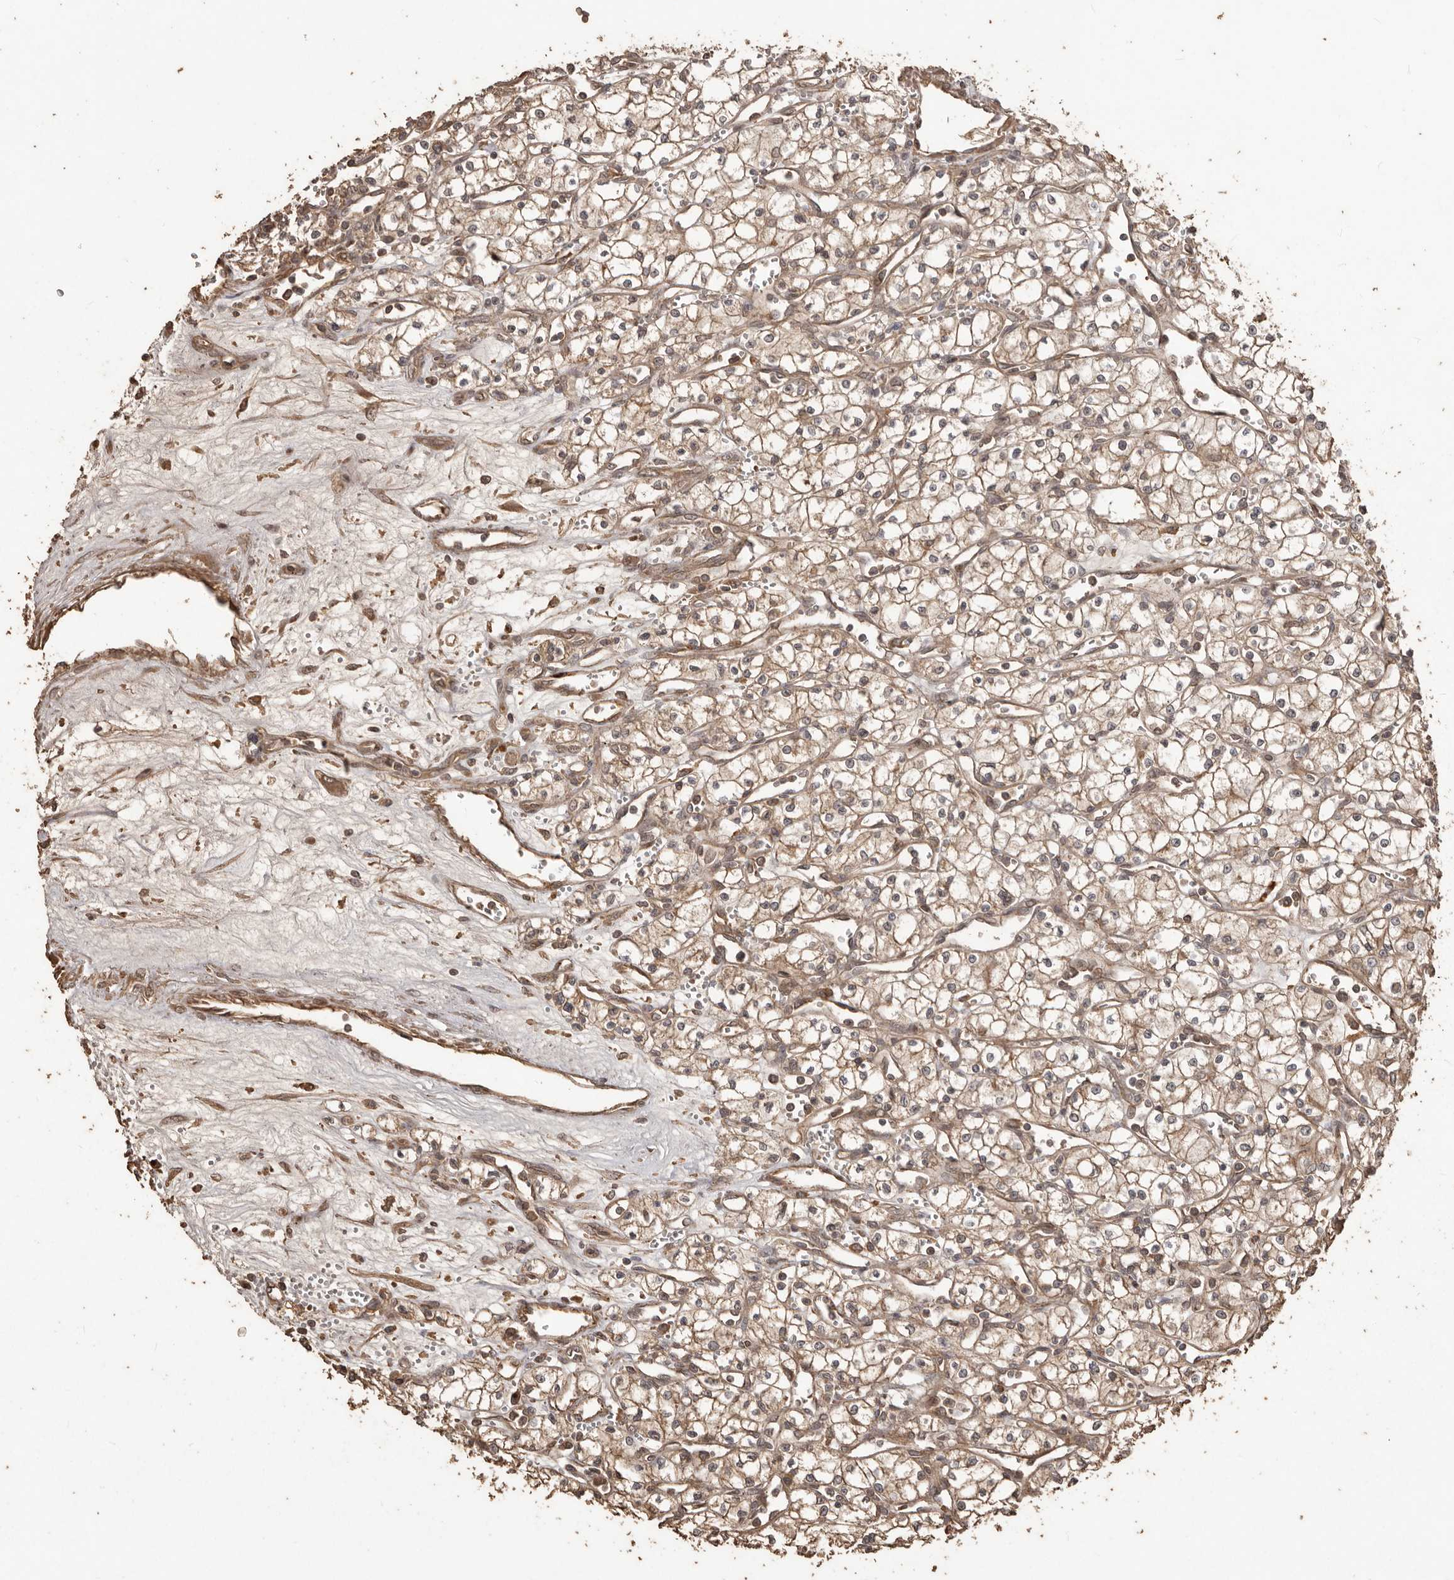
{"staining": {"intensity": "weak", "quantity": ">75%", "location": "cytoplasmic/membranous"}, "tissue": "renal cancer", "cell_type": "Tumor cells", "image_type": "cancer", "snomed": [{"axis": "morphology", "description": "Adenocarcinoma, NOS"}, {"axis": "topography", "description": "Kidney"}], "caption": "About >75% of tumor cells in adenocarcinoma (renal) demonstrate weak cytoplasmic/membranous protein expression as visualized by brown immunohistochemical staining.", "gene": "NUP43", "patient": {"sex": "male", "age": 59}}